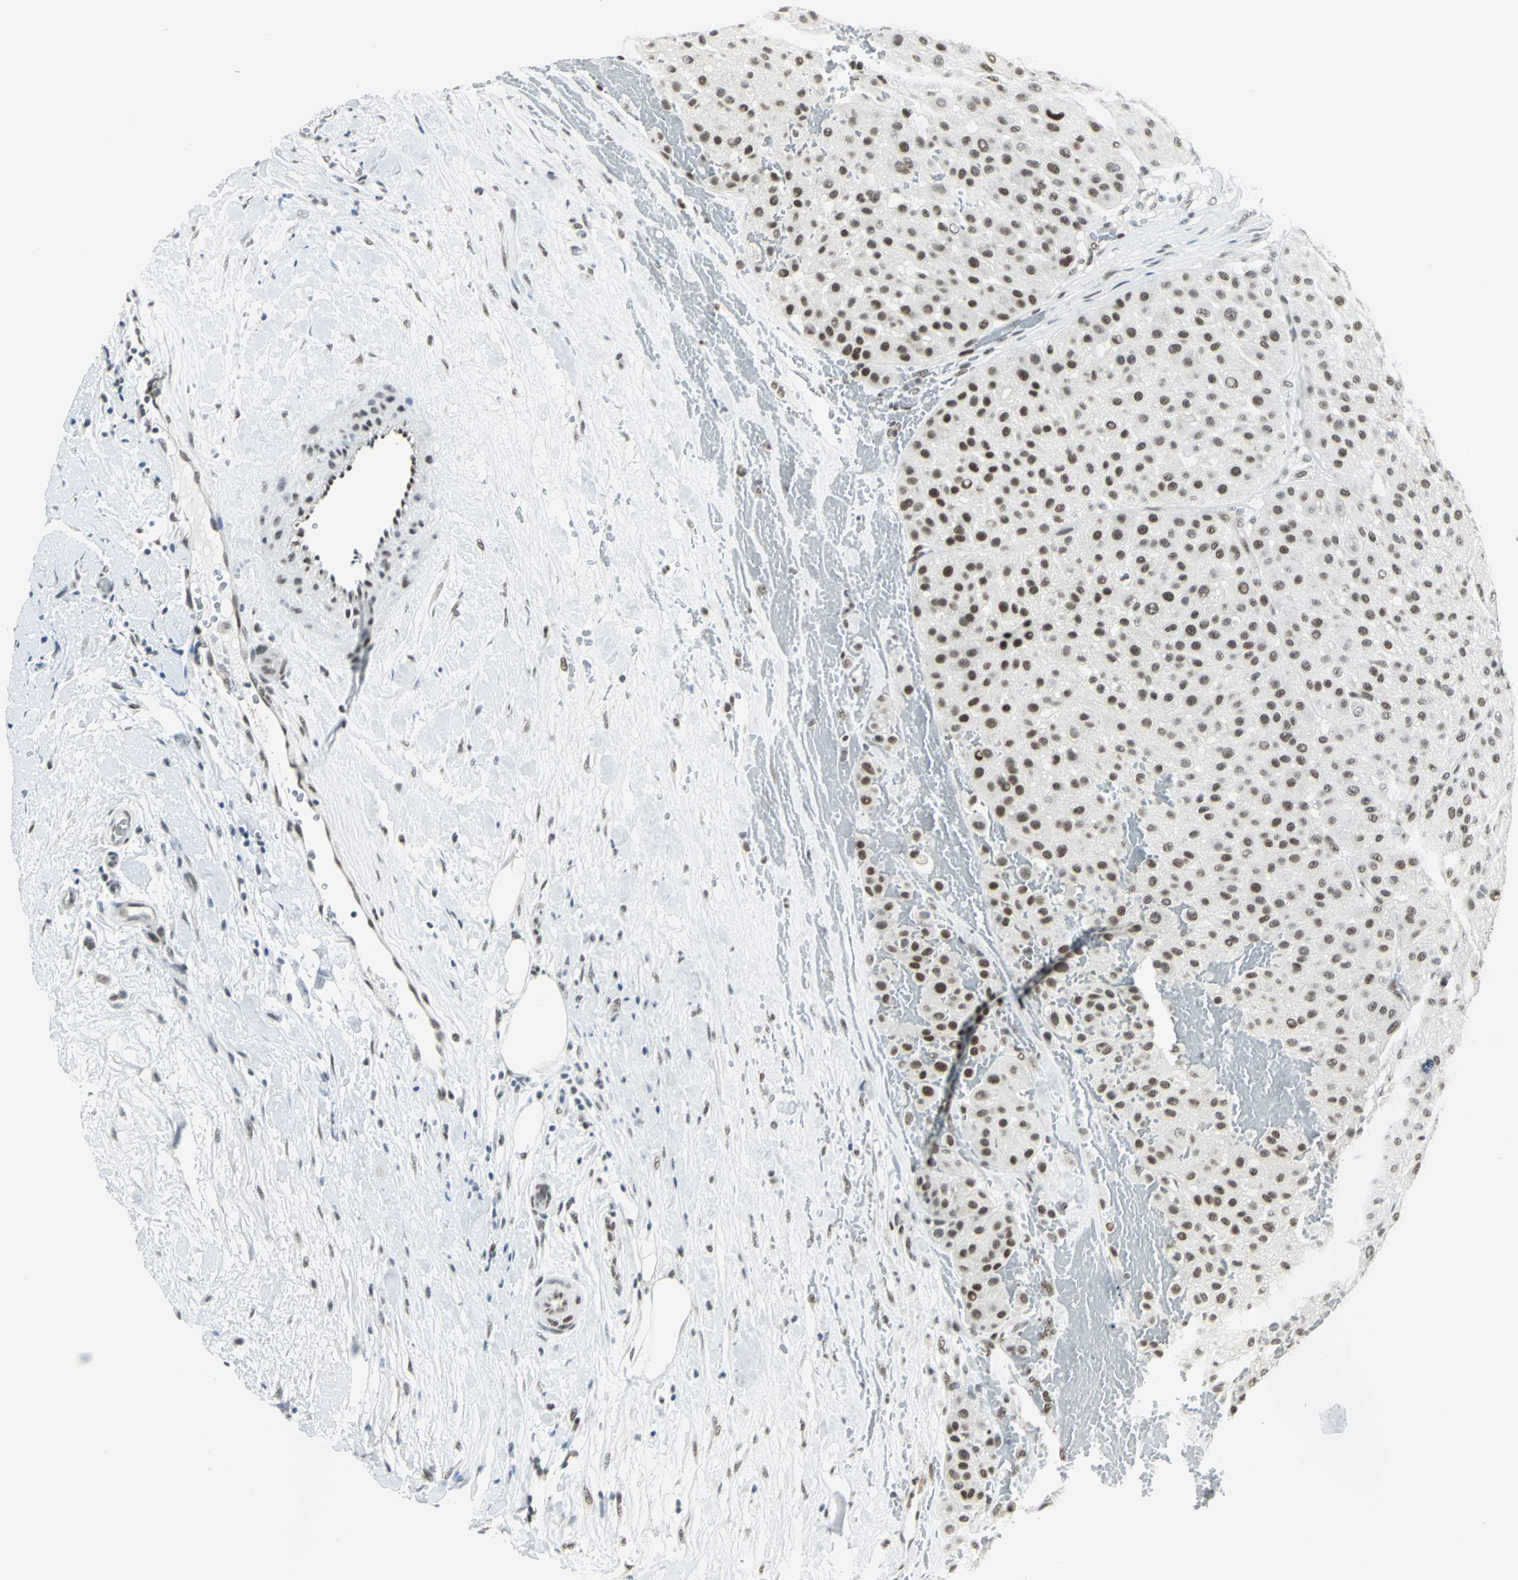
{"staining": {"intensity": "moderate", "quantity": ">75%", "location": "nuclear"}, "tissue": "melanoma", "cell_type": "Tumor cells", "image_type": "cancer", "snomed": [{"axis": "morphology", "description": "Normal tissue, NOS"}, {"axis": "morphology", "description": "Malignant melanoma, Metastatic site"}, {"axis": "topography", "description": "Skin"}], "caption": "Malignant melanoma (metastatic site) stained with IHC shows moderate nuclear expression in approximately >75% of tumor cells.", "gene": "ADNP", "patient": {"sex": "male", "age": 41}}